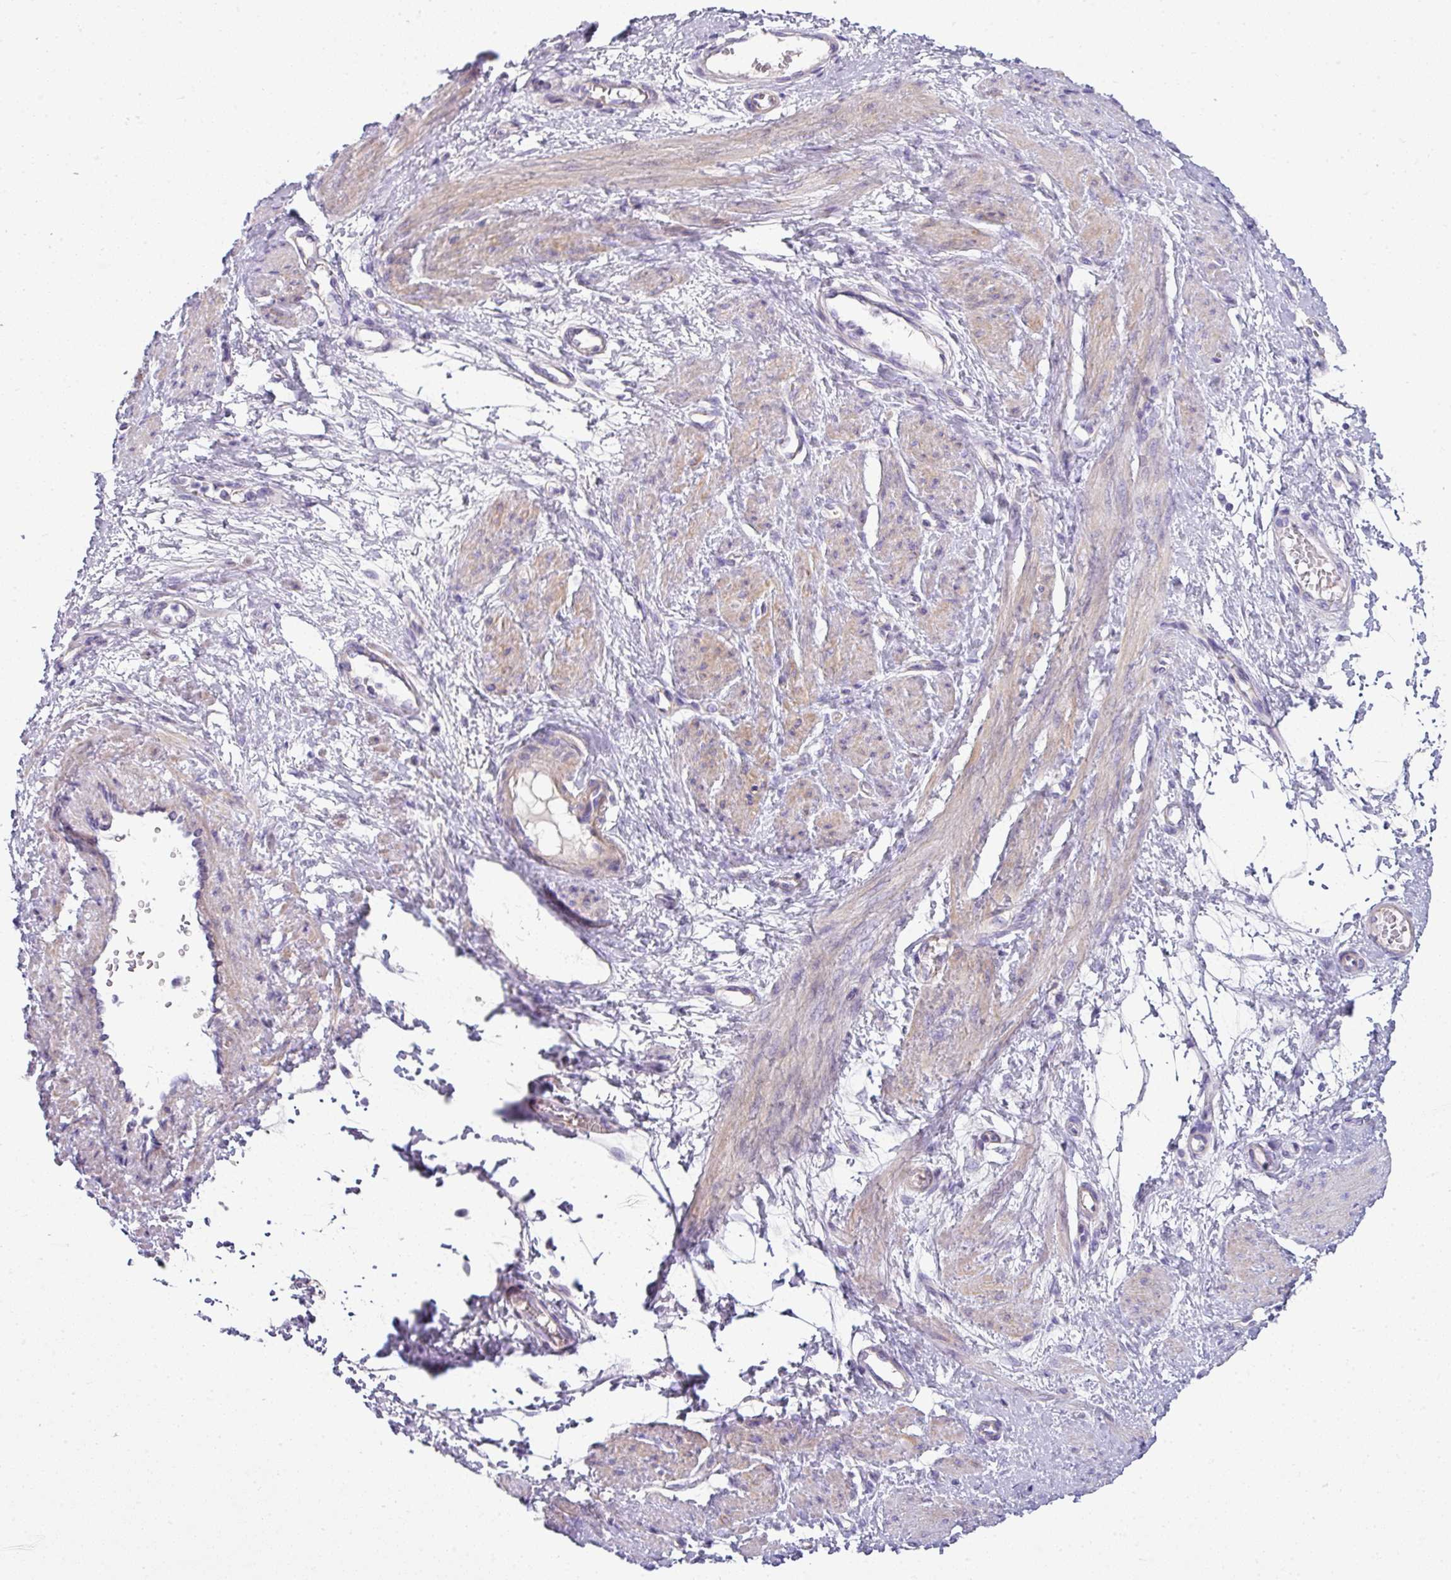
{"staining": {"intensity": "moderate", "quantity": "25%-75%", "location": "cytoplasmic/membranous"}, "tissue": "smooth muscle", "cell_type": "Smooth muscle cells", "image_type": "normal", "snomed": [{"axis": "morphology", "description": "Normal tissue, NOS"}, {"axis": "topography", "description": "Smooth muscle"}, {"axis": "topography", "description": "Uterus"}], "caption": "This image displays normal smooth muscle stained with immunohistochemistry to label a protein in brown. The cytoplasmic/membranous of smooth muscle cells show moderate positivity for the protein. Nuclei are counter-stained blue.", "gene": "VCX2", "patient": {"sex": "female", "age": 39}}